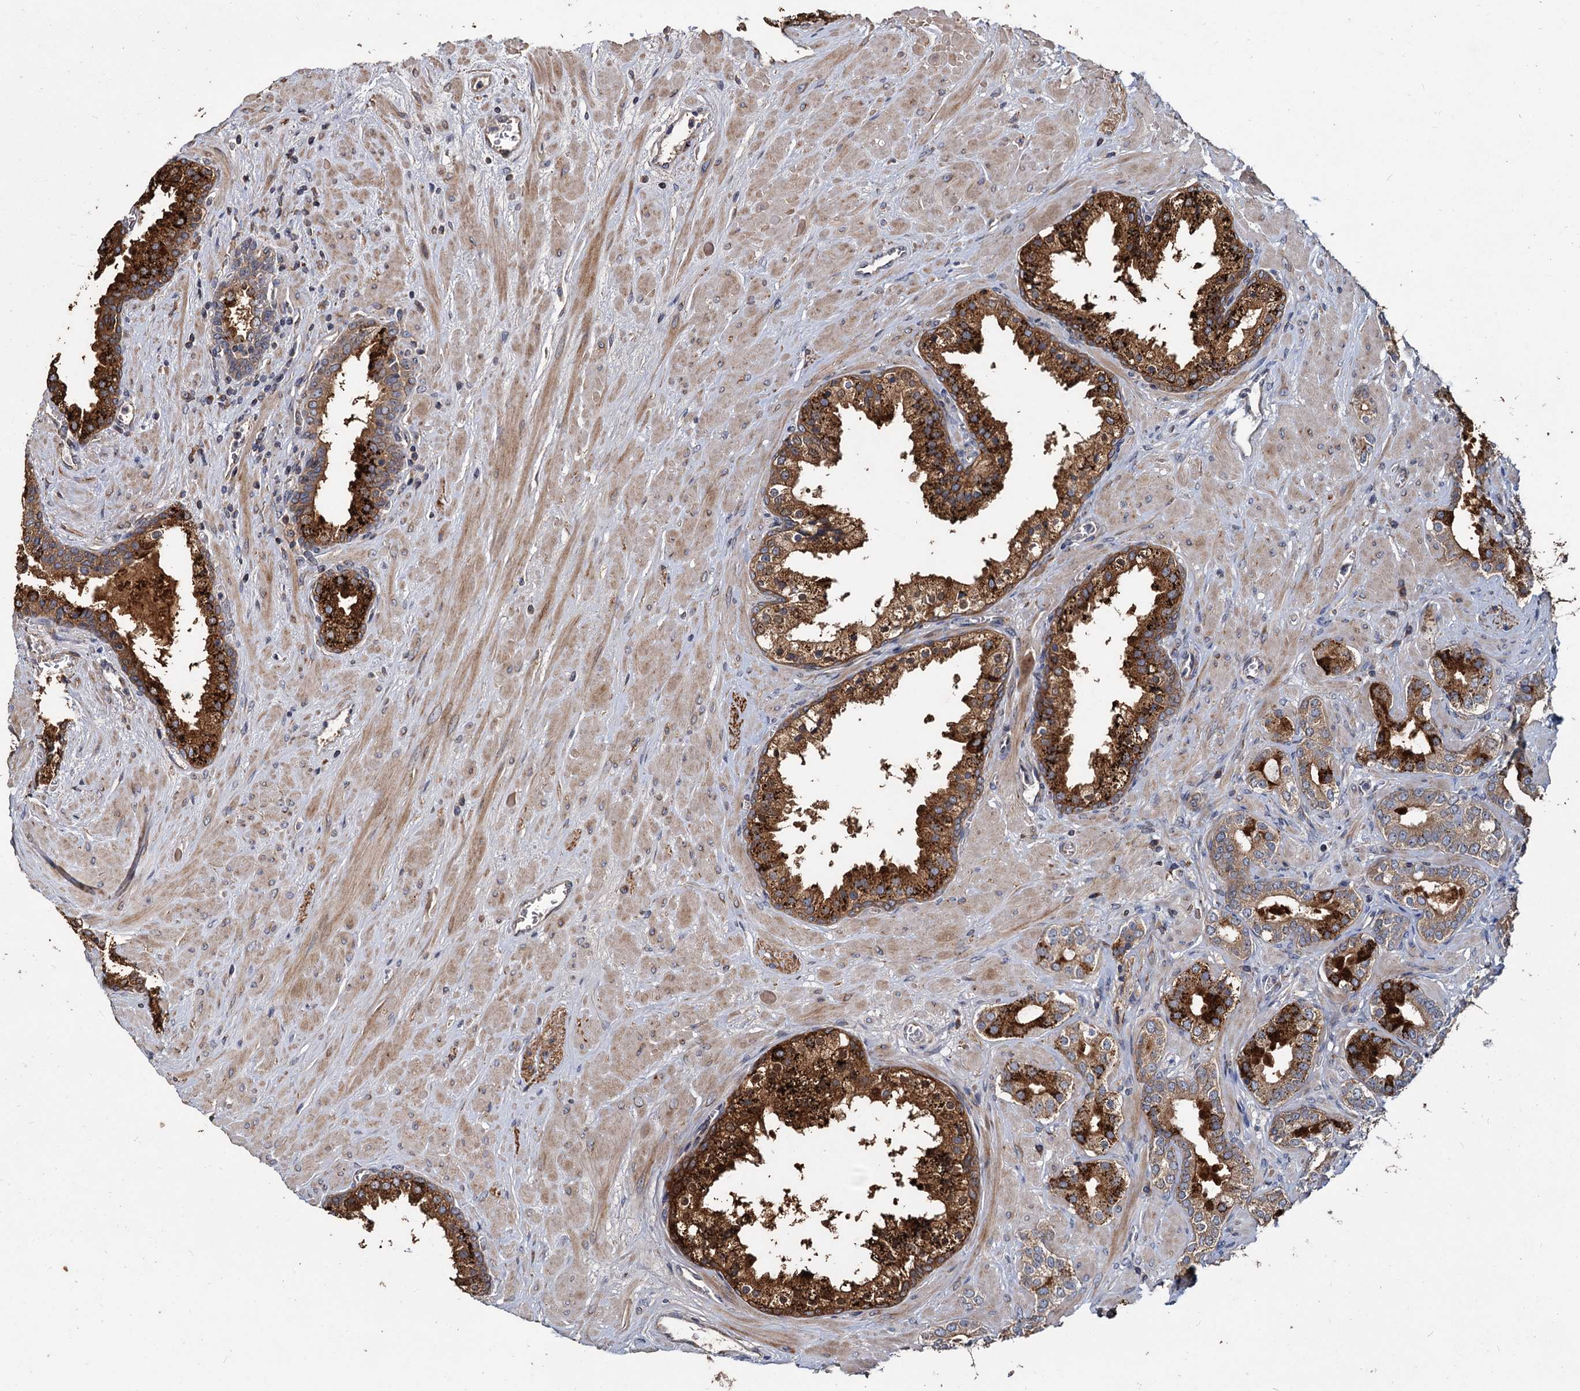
{"staining": {"intensity": "strong", "quantity": "<25%", "location": "cytoplasmic/membranous"}, "tissue": "prostate cancer", "cell_type": "Tumor cells", "image_type": "cancer", "snomed": [{"axis": "morphology", "description": "Adenocarcinoma, High grade"}, {"axis": "topography", "description": "Prostate"}], "caption": "A brown stain highlights strong cytoplasmic/membranous expression of a protein in human prostate cancer tumor cells. The staining is performed using DAB (3,3'-diaminobenzidine) brown chromogen to label protein expression. The nuclei are counter-stained blue using hematoxylin.", "gene": "DEPDC4", "patient": {"sex": "male", "age": 64}}